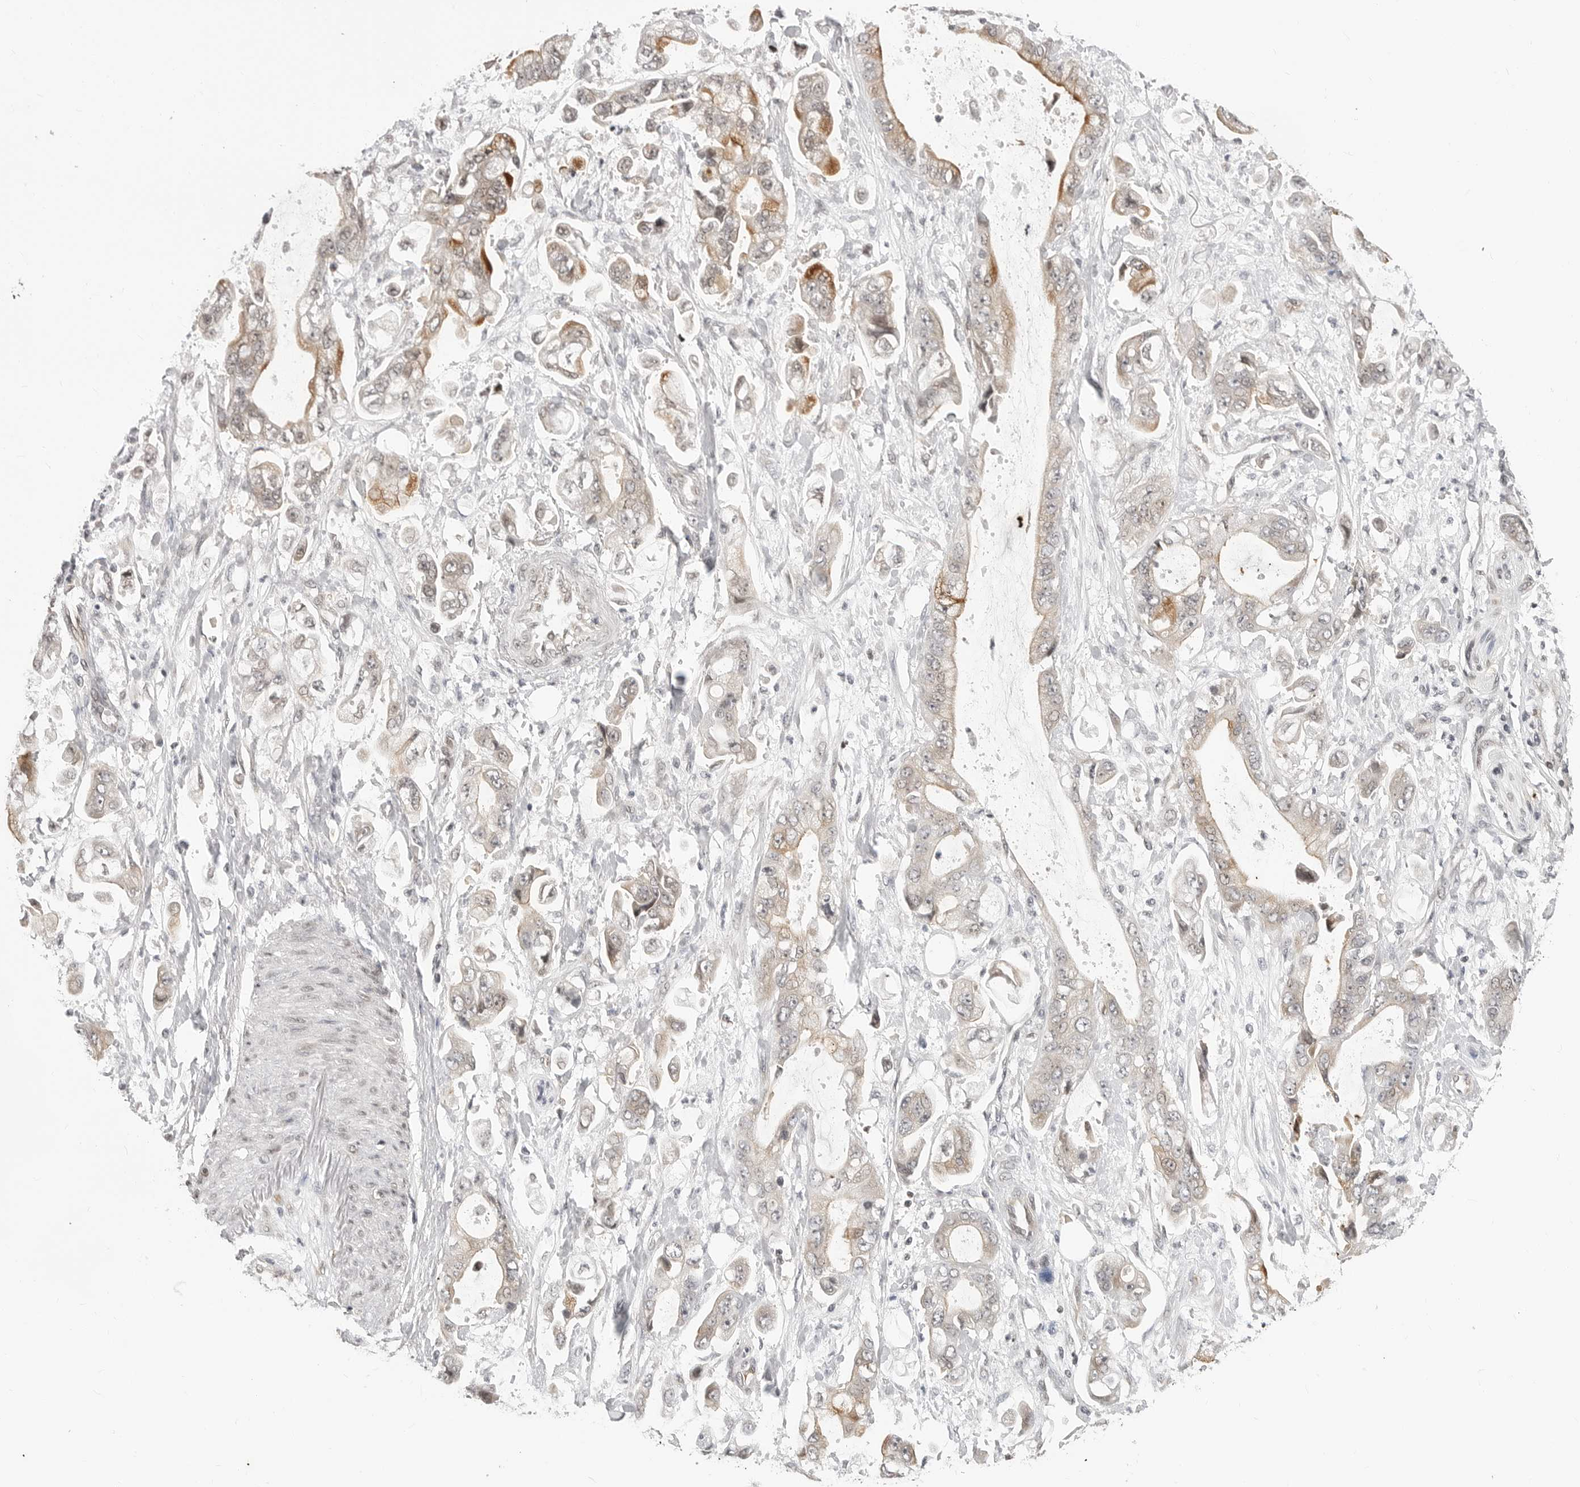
{"staining": {"intensity": "moderate", "quantity": "25%-75%", "location": "cytoplasmic/membranous"}, "tissue": "stomach cancer", "cell_type": "Tumor cells", "image_type": "cancer", "snomed": [{"axis": "morphology", "description": "Normal tissue, NOS"}, {"axis": "morphology", "description": "Adenocarcinoma, NOS"}, {"axis": "topography", "description": "Stomach"}], "caption": "Moderate cytoplasmic/membranous staining is identified in approximately 25%-75% of tumor cells in adenocarcinoma (stomach).", "gene": "C8orf33", "patient": {"sex": "male", "age": 62}}